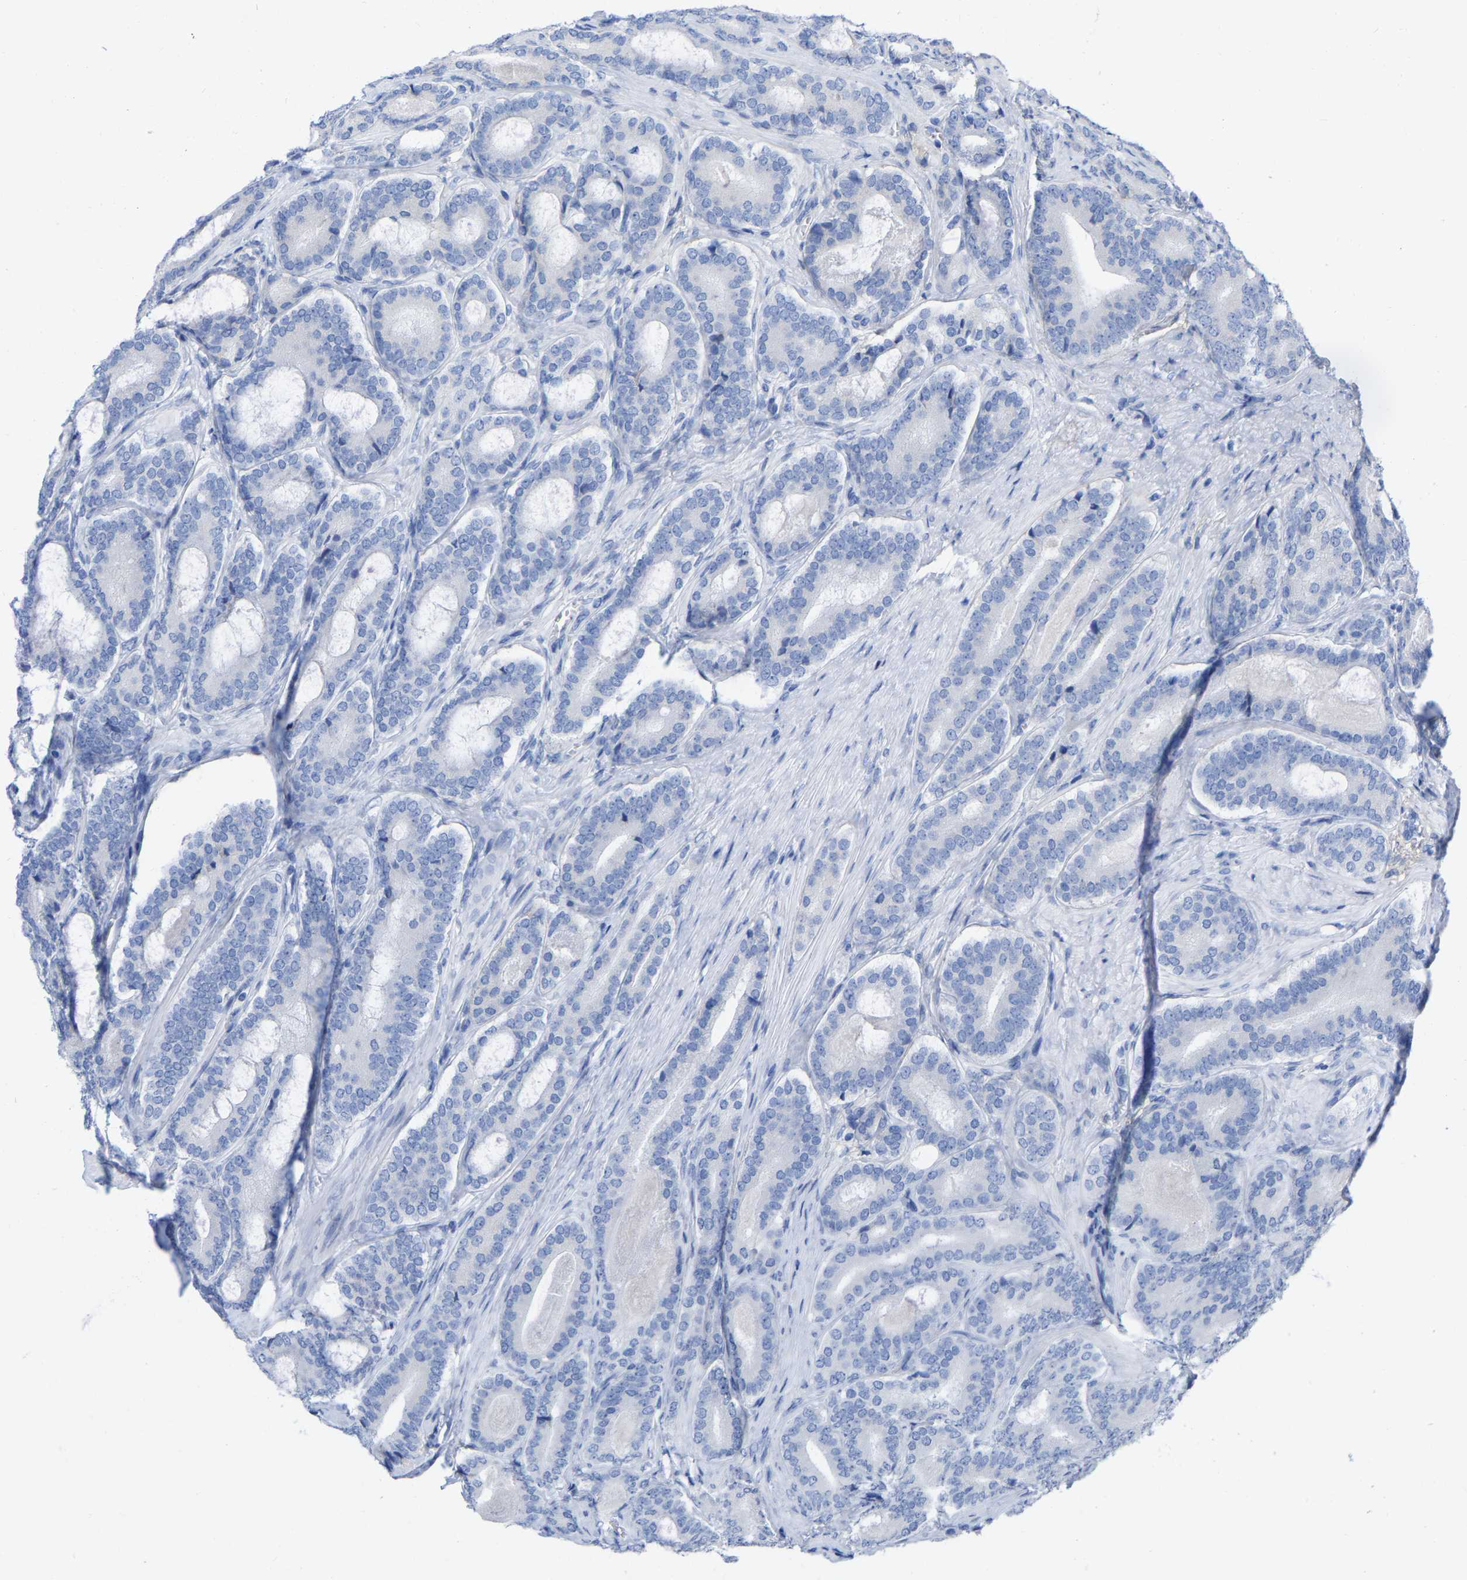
{"staining": {"intensity": "negative", "quantity": "none", "location": "none"}, "tissue": "prostate cancer", "cell_type": "Tumor cells", "image_type": "cancer", "snomed": [{"axis": "morphology", "description": "Adenocarcinoma, High grade"}, {"axis": "topography", "description": "Prostate"}], "caption": "Immunohistochemistry (IHC) image of neoplastic tissue: prostate cancer stained with DAB demonstrates no significant protein expression in tumor cells.", "gene": "HAPLN1", "patient": {"sex": "male", "age": 60}}